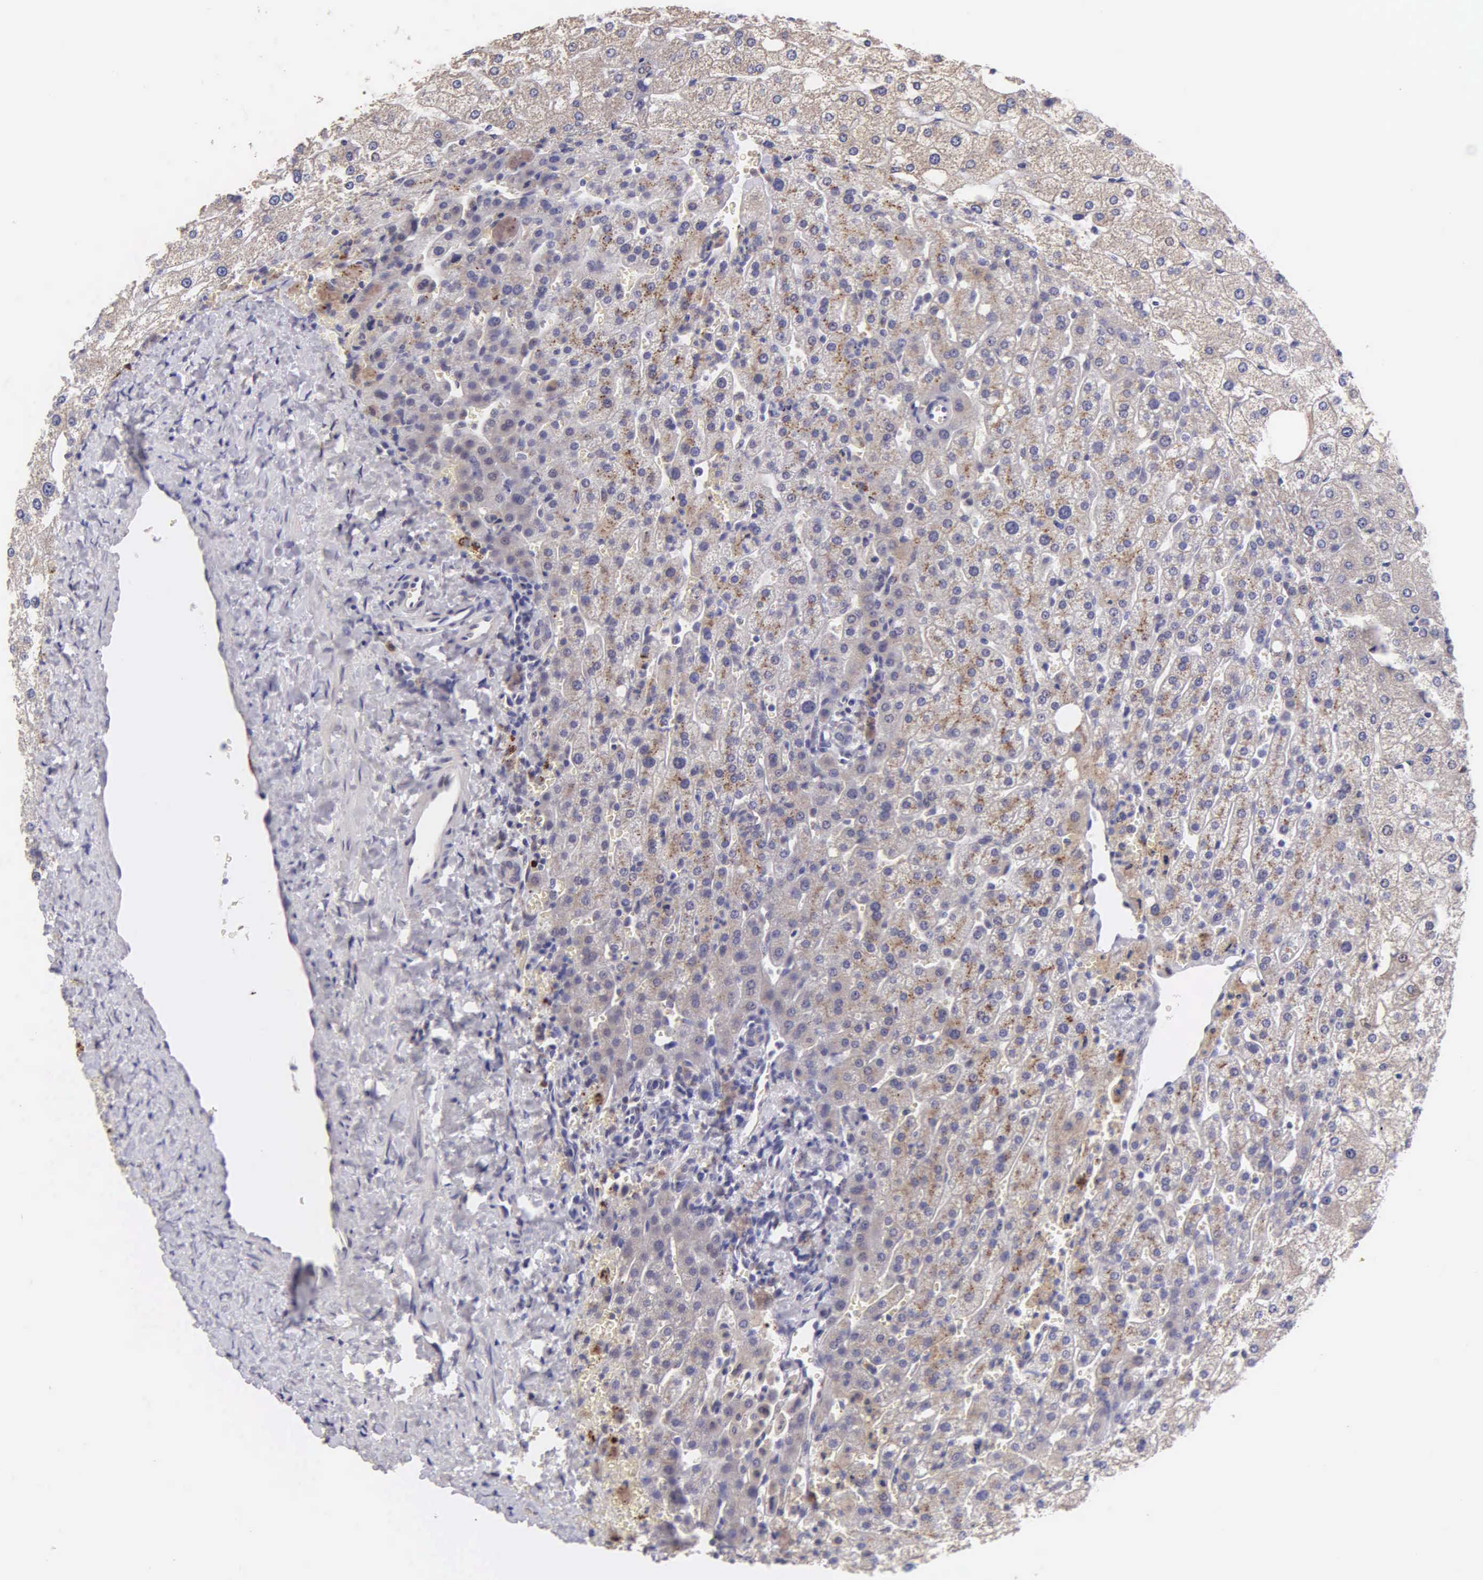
{"staining": {"intensity": "negative", "quantity": "none", "location": "none"}, "tissue": "liver", "cell_type": "Cholangiocytes", "image_type": "normal", "snomed": [{"axis": "morphology", "description": "Normal tissue, NOS"}, {"axis": "morphology", "description": "Adenocarcinoma, metastatic, NOS"}, {"axis": "topography", "description": "Liver"}], "caption": "Cholangiocytes show no significant staining in unremarkable liver.", "gene": "ESR1", "patient": {"sex": "male", "age": 38}}